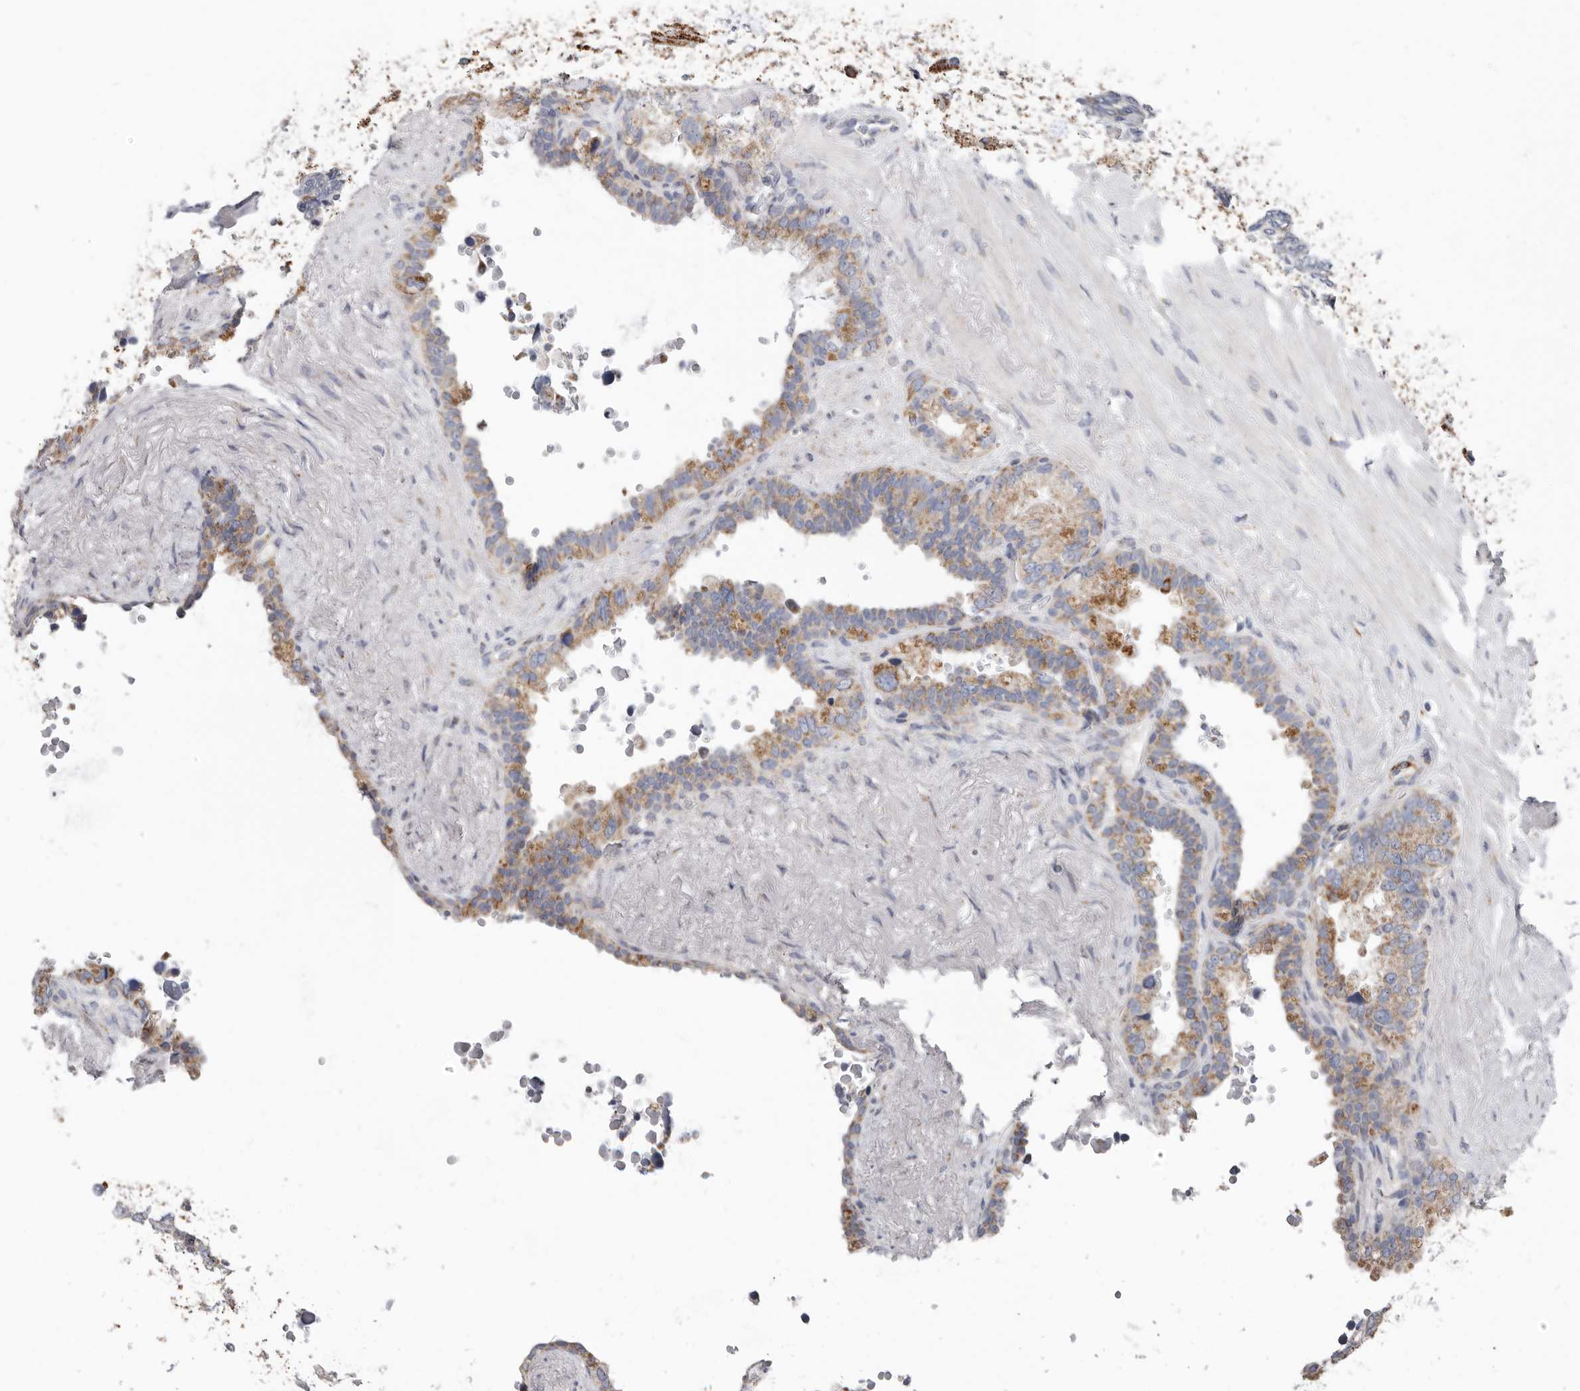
{"staining": {"intensity": "moderate", "quantity": ">75%", "location": "cytoplasmic/membranous"}, "tissue": "seminal vesicle", "cell_type": "Glandular cells", "image_type": "normal", "snomed": [{"axis": "morphology", "description": "Normal tissue, NOS"}, {"axis": "topography", "description": "Seminal veicle"}], "caption": "High-power microscopy captured an immunohistochemistry photomicrograph of unremarkable seminal vesicle, revealing moderate cytoplasmic/membranous positivity in about >75% of glandular cells. (IHC, brightfield microscopy, high magnification).", "gene": "RSPO2", "patient": {"sex": "male", "age": 80}}